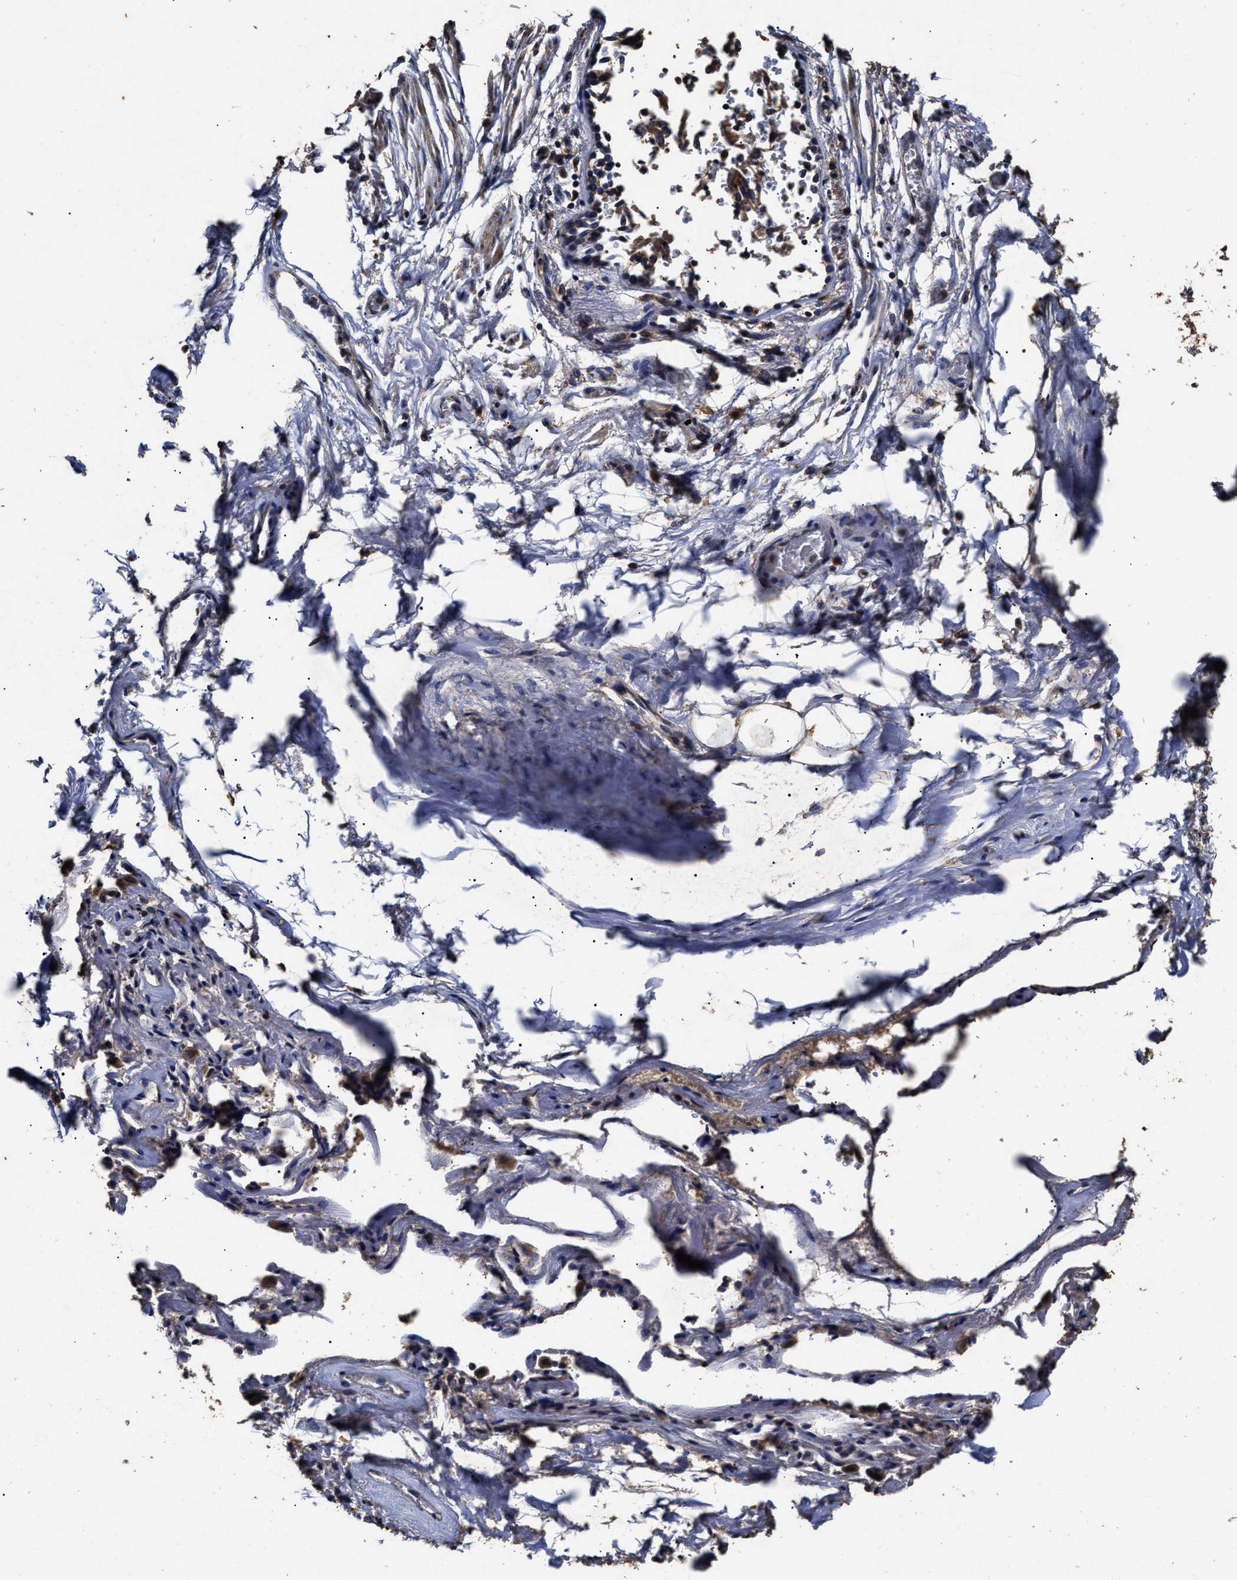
{"staining": {"intensity": "moderate", "quantity": ">75%", "location": "cytoplasmic/membranous"}, "tissue": "adipose tissue", "cell_type": "Adipocytes", "image_type": "normal", "snomed": [{"axis": "morphology", "description": "Normal tissue, NOS"}, {"axis": "topography", "description": "Cartilage tissue"}, {"axis": "topography", "description": "Lung"}], "caption": "Brown immunohistochemical staining in unremarkable human adipose tissue reveals moderate cytoplasmic/membranous staining in about >75% of adipocytes. (DAB IHC, brown staining for protein, blue staining for nuclei).", "gene": "PPM1K", "patient": {"sex": "female", "age": 77}}